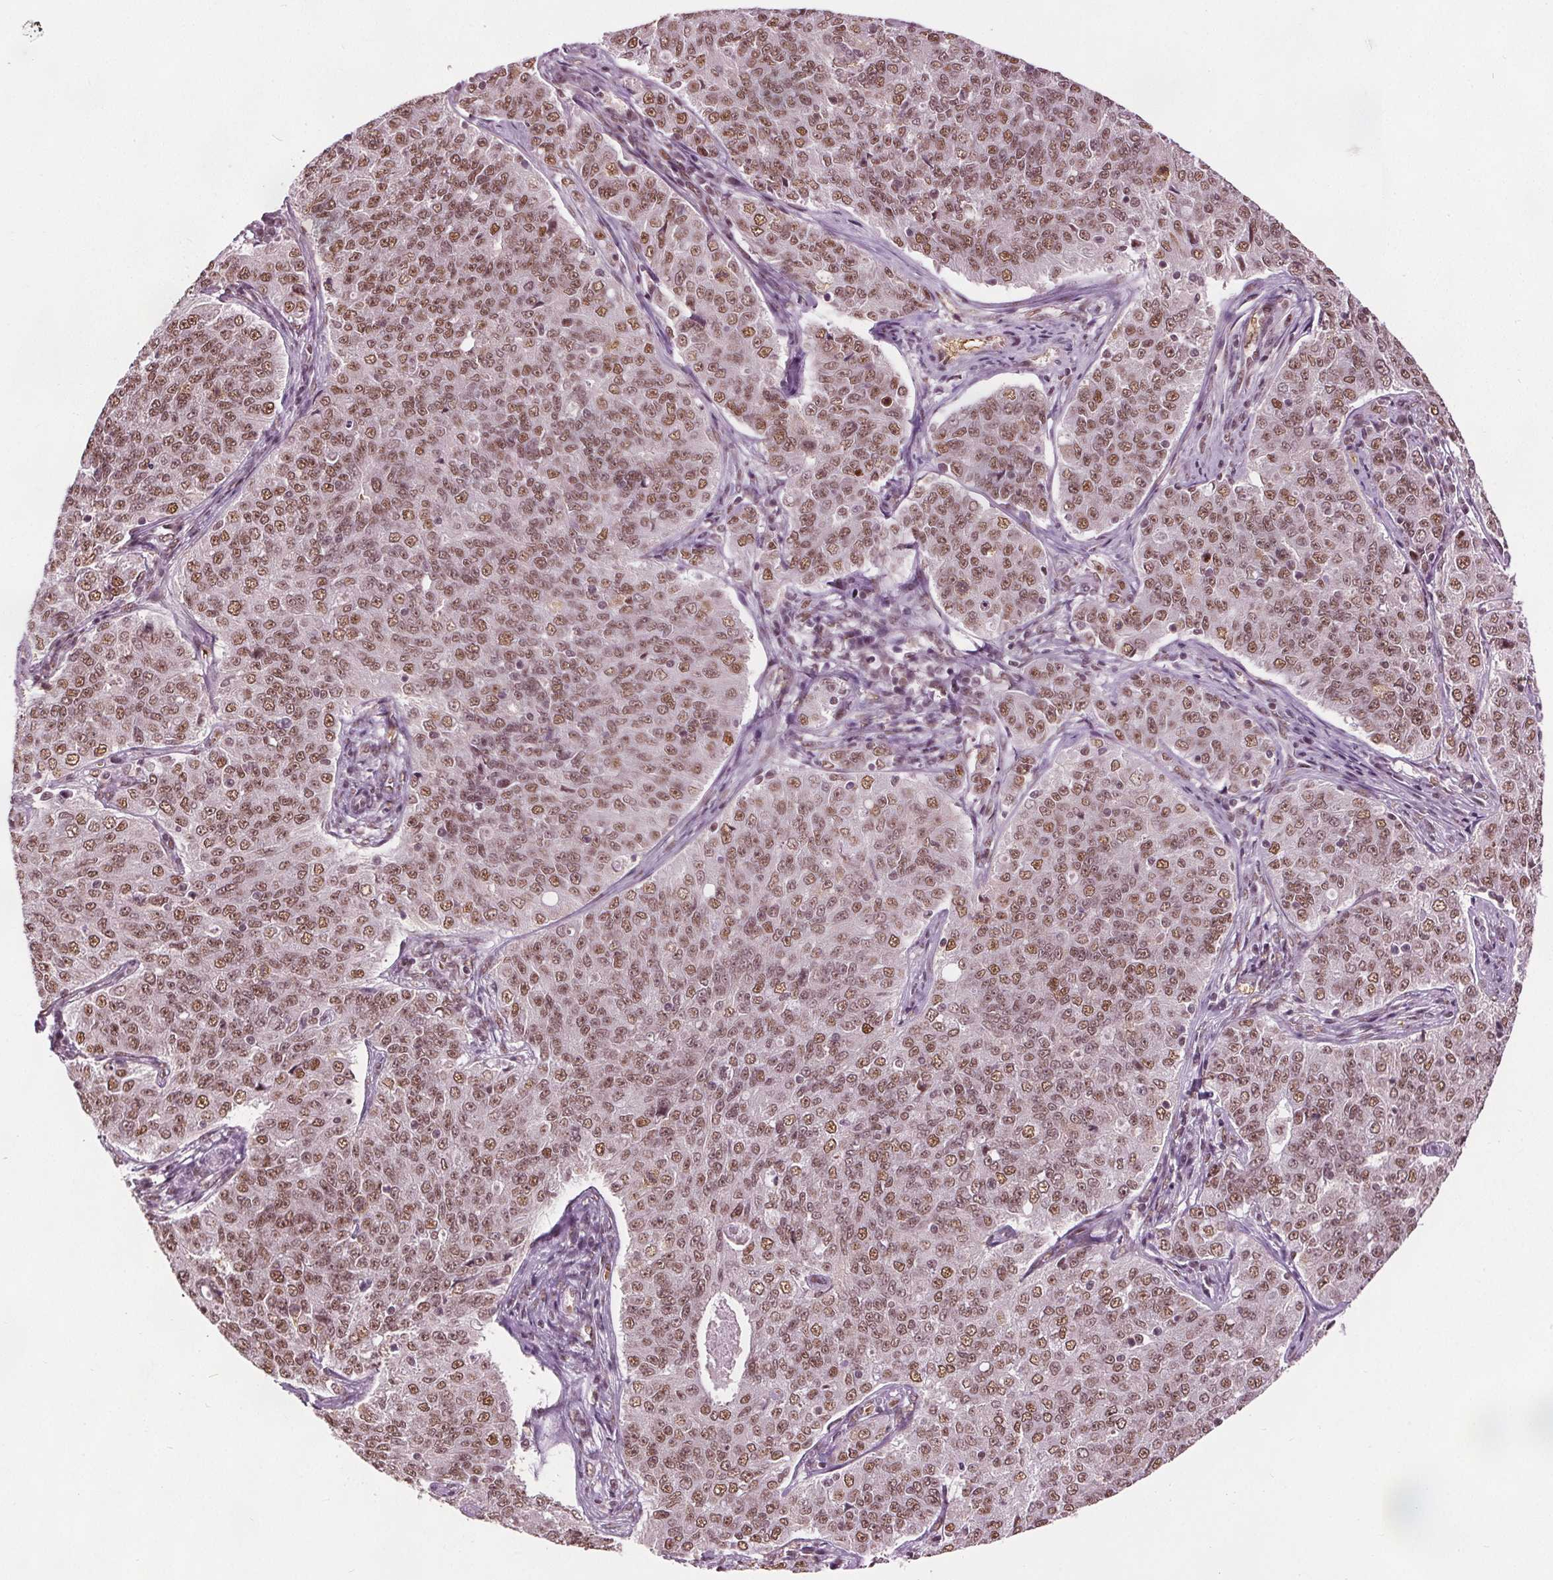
{"staining": {"intensity": "moderate", "quantity": ">75%", "location": "nuclear"}, "tissue": "endometrial cancer", "cell_type": "Tumor cells", "image_type": "cancer", "snomed": [{"axis": "morphology", "description": "Adenocarcinoma, NOS"}, {"axis": "topography", "description": "Endometrium"}], "caption": "Endometrial cancer (adenocarcinoma) was stained to show a protein in brown. There is medium levels of moderate nuclear positivity in about >75% of tumor cells.", "gene": "IWS1", "patient": {"sex": "female", "age": 43}}